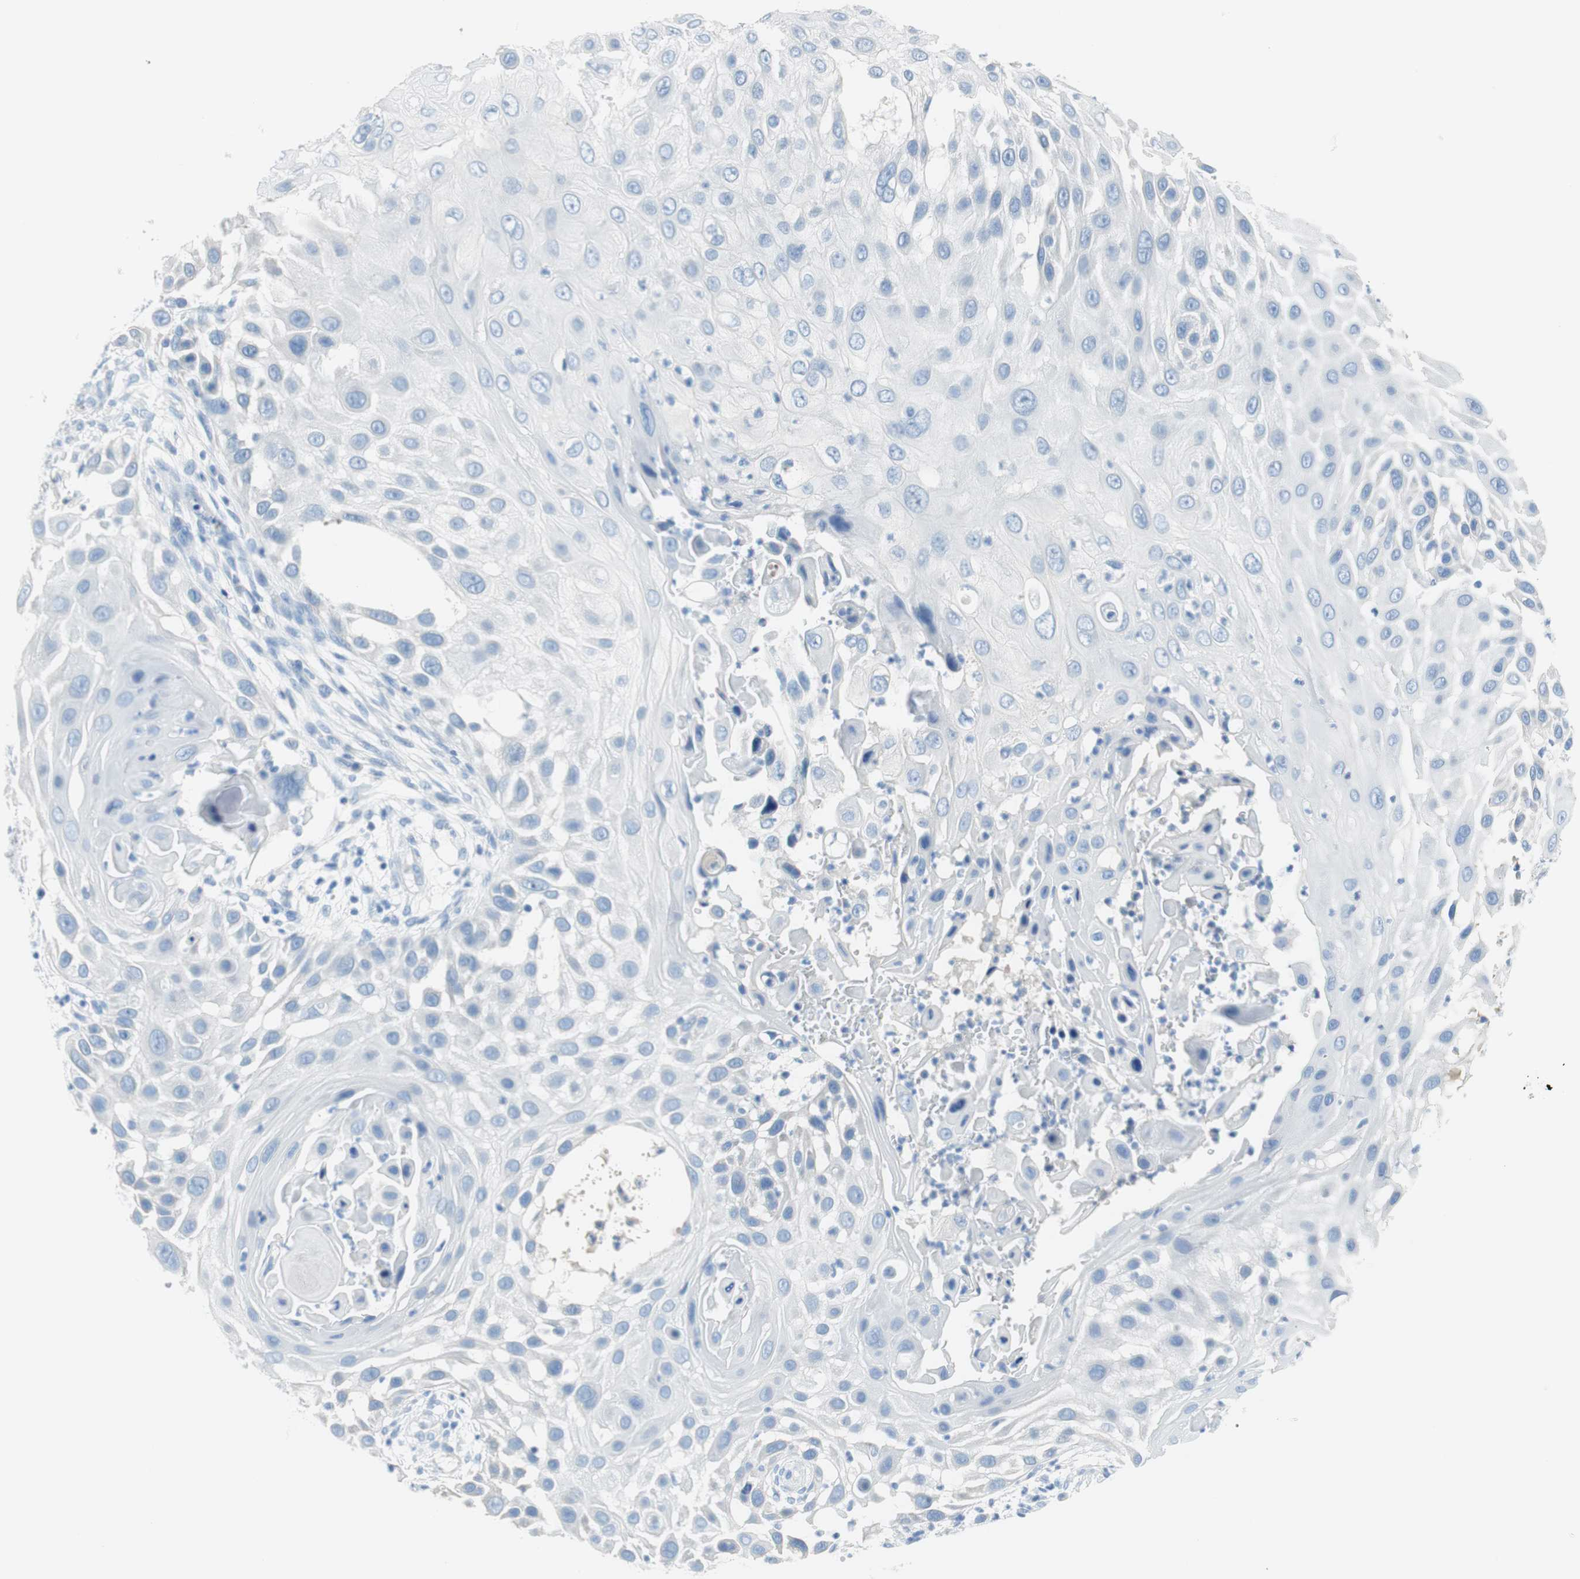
{"staining": {"intensity": "negative", "quantity": "none", "location": "none"}, "tissue": "skin cancer", "cell_type": "Tumor cells", "image_type": "cancer", "snomed": [{"axis": "morphology", "description": "Squamous cell carcinoma, NOS"}, {"axis": "topography", "description": "Skin"}], "caption": "Immunohistochemistry of skin cancer displays no expression in tumor cells.", "gene": "MYH1", "patient": {"sex": "female", "age": 44}}